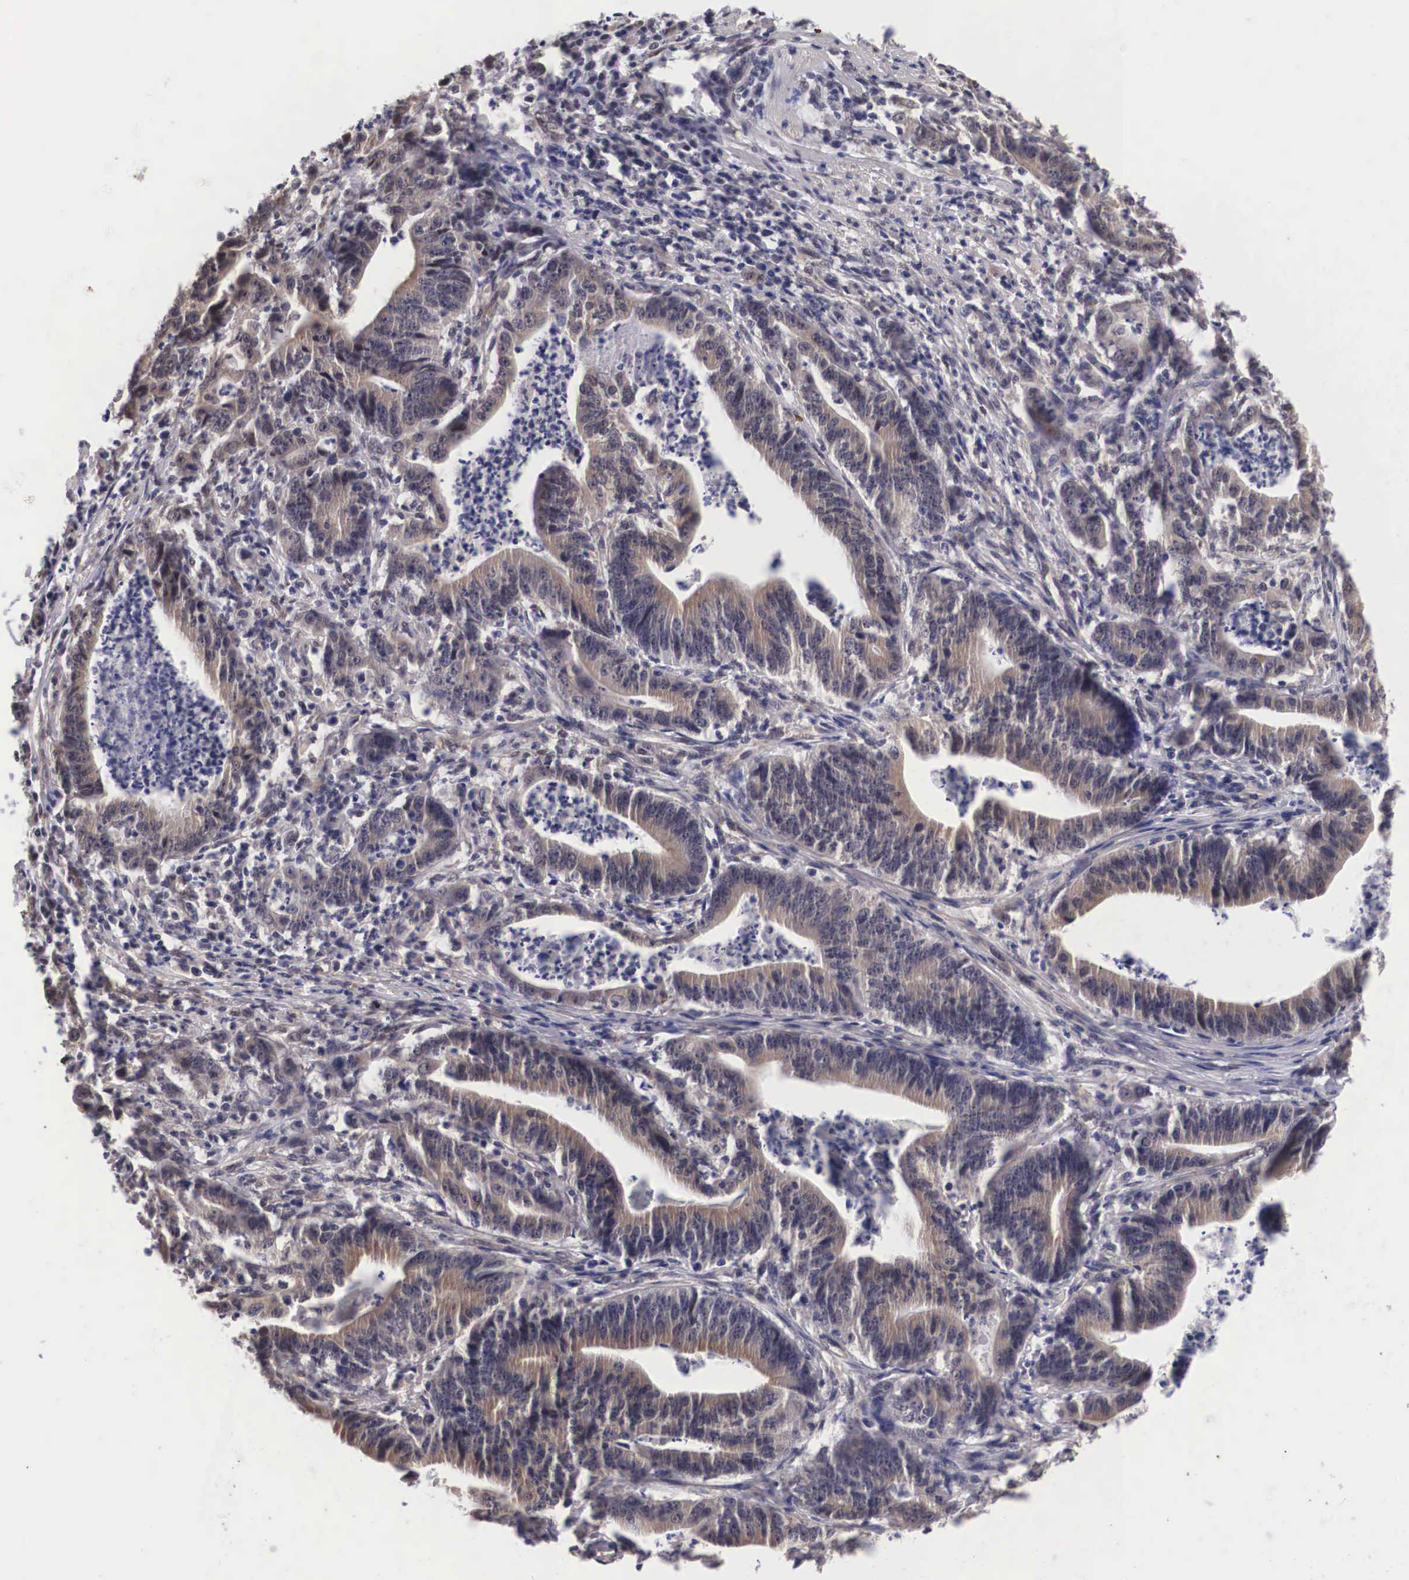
{"staining": {"intensity": "moderate", "quantity": "25%-75%", "location": "cytoplasmic/membranous"}, "tissue": "stomach cancer", "cell_type": "Tumor cells", "image_type": "cancer", "snomed": [{"axis": "morphology", "description": "Adenocarcinoma, NOS"}, {"axis": "topography", "description": "Stomach, lower"}], "caption": "Immunohistochemical staining of human stomach cancer (adenocarcinoma) exhibits medium levels of moderate cytoplasmic/membranous protein positivity in approximately 25%-75% of tumor cells.", "gene": "OTX2", "patient": {"sex": "female", "age": 86}}